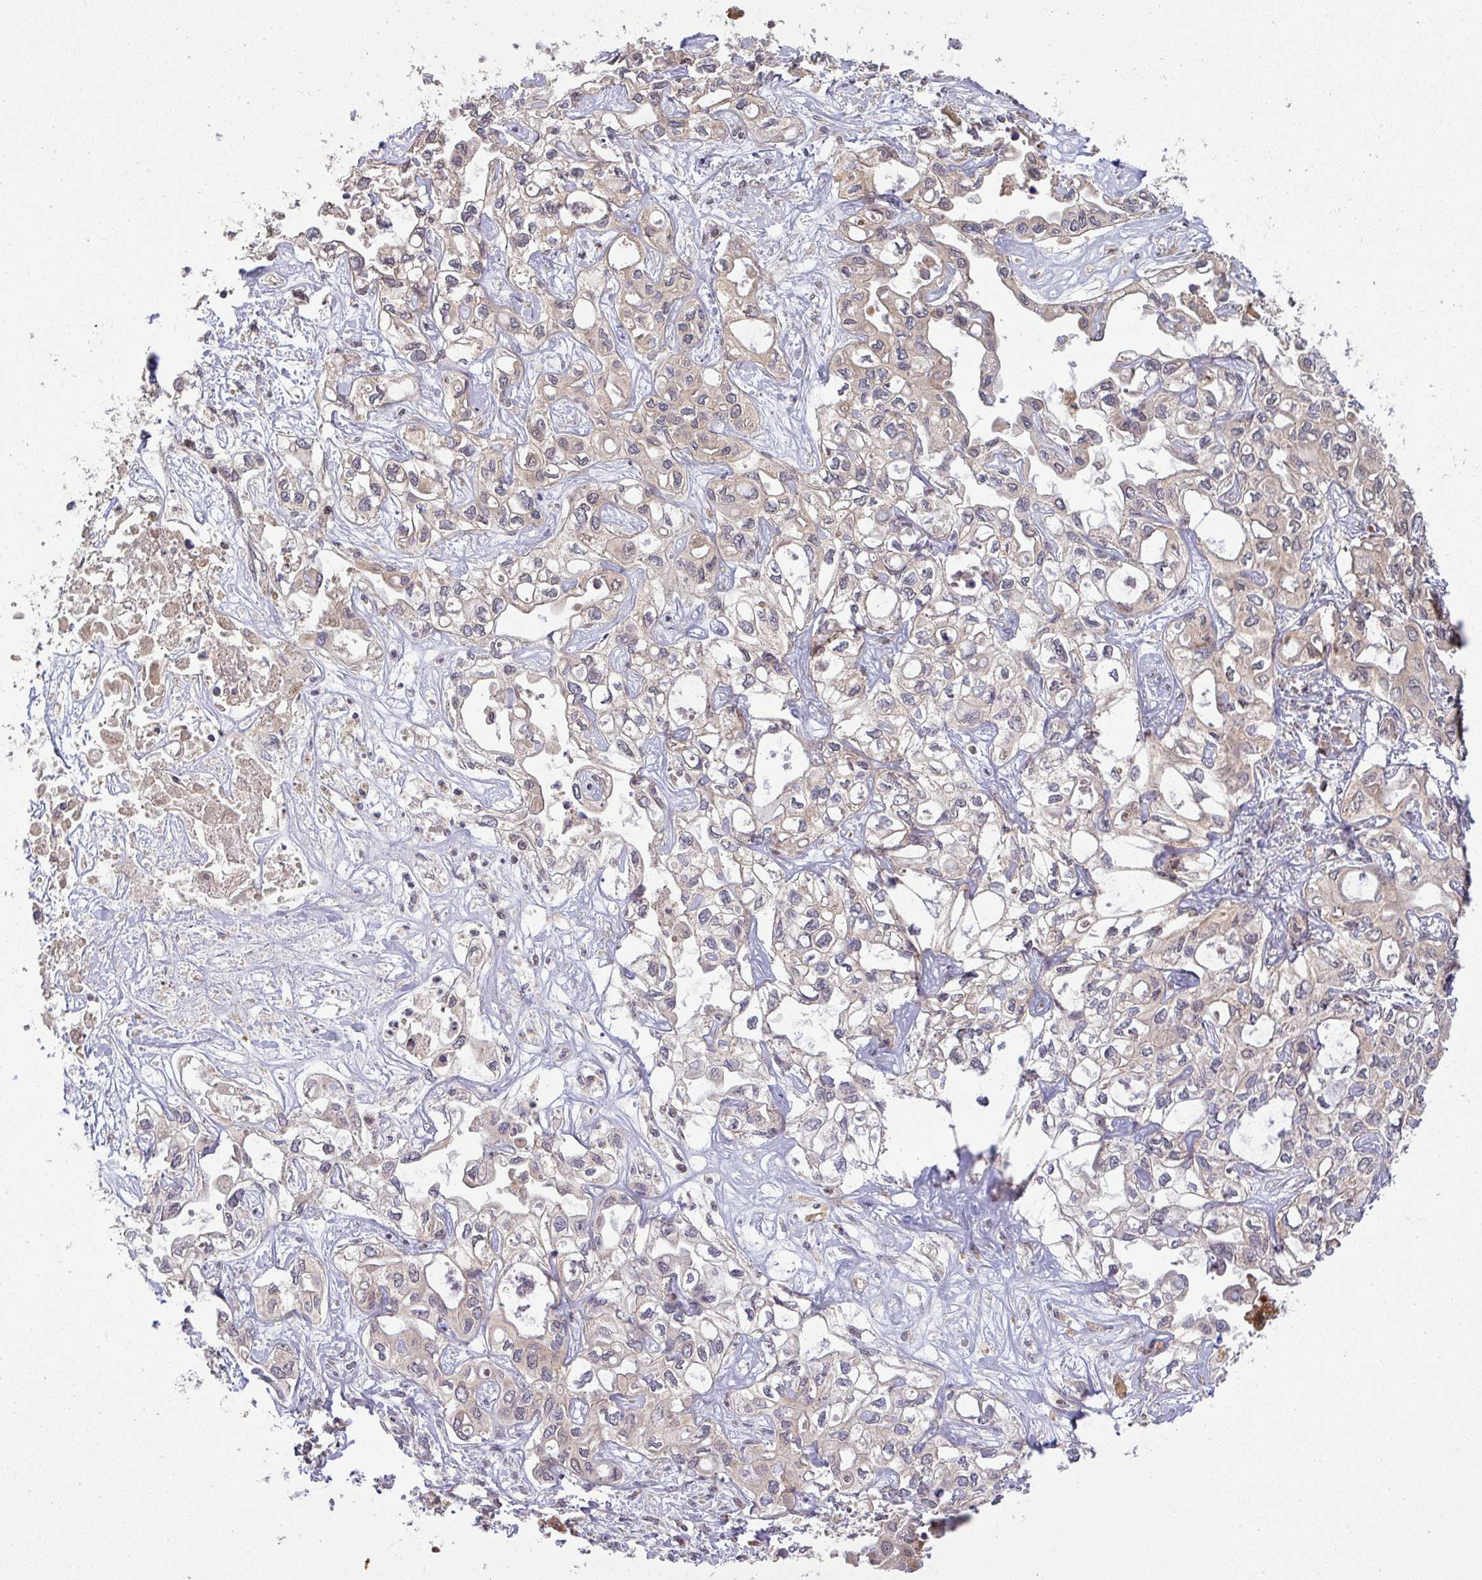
{"staining": {"intensity": "weak", "quantity": "25%-75%", "location": "cytoplasmic/membranous"}, "tissue": "liver cancer", "cell_type": "Tumor cells", "image_type": "cancer", "snomed": [{"axis": "morphology", "description": "Cholangiocarcinoma"}, {"axis": "topography", "description": "Liver"}], "caption": "Immunohistochemistry (IHC) of human liver cholangiocarcinoma shows low levels of weak cytoplasmic/membranous staining in about 25%-75% of tumor cells.", "gene": "CCDC121", "patient": {"sex": "female", "age": 64}}